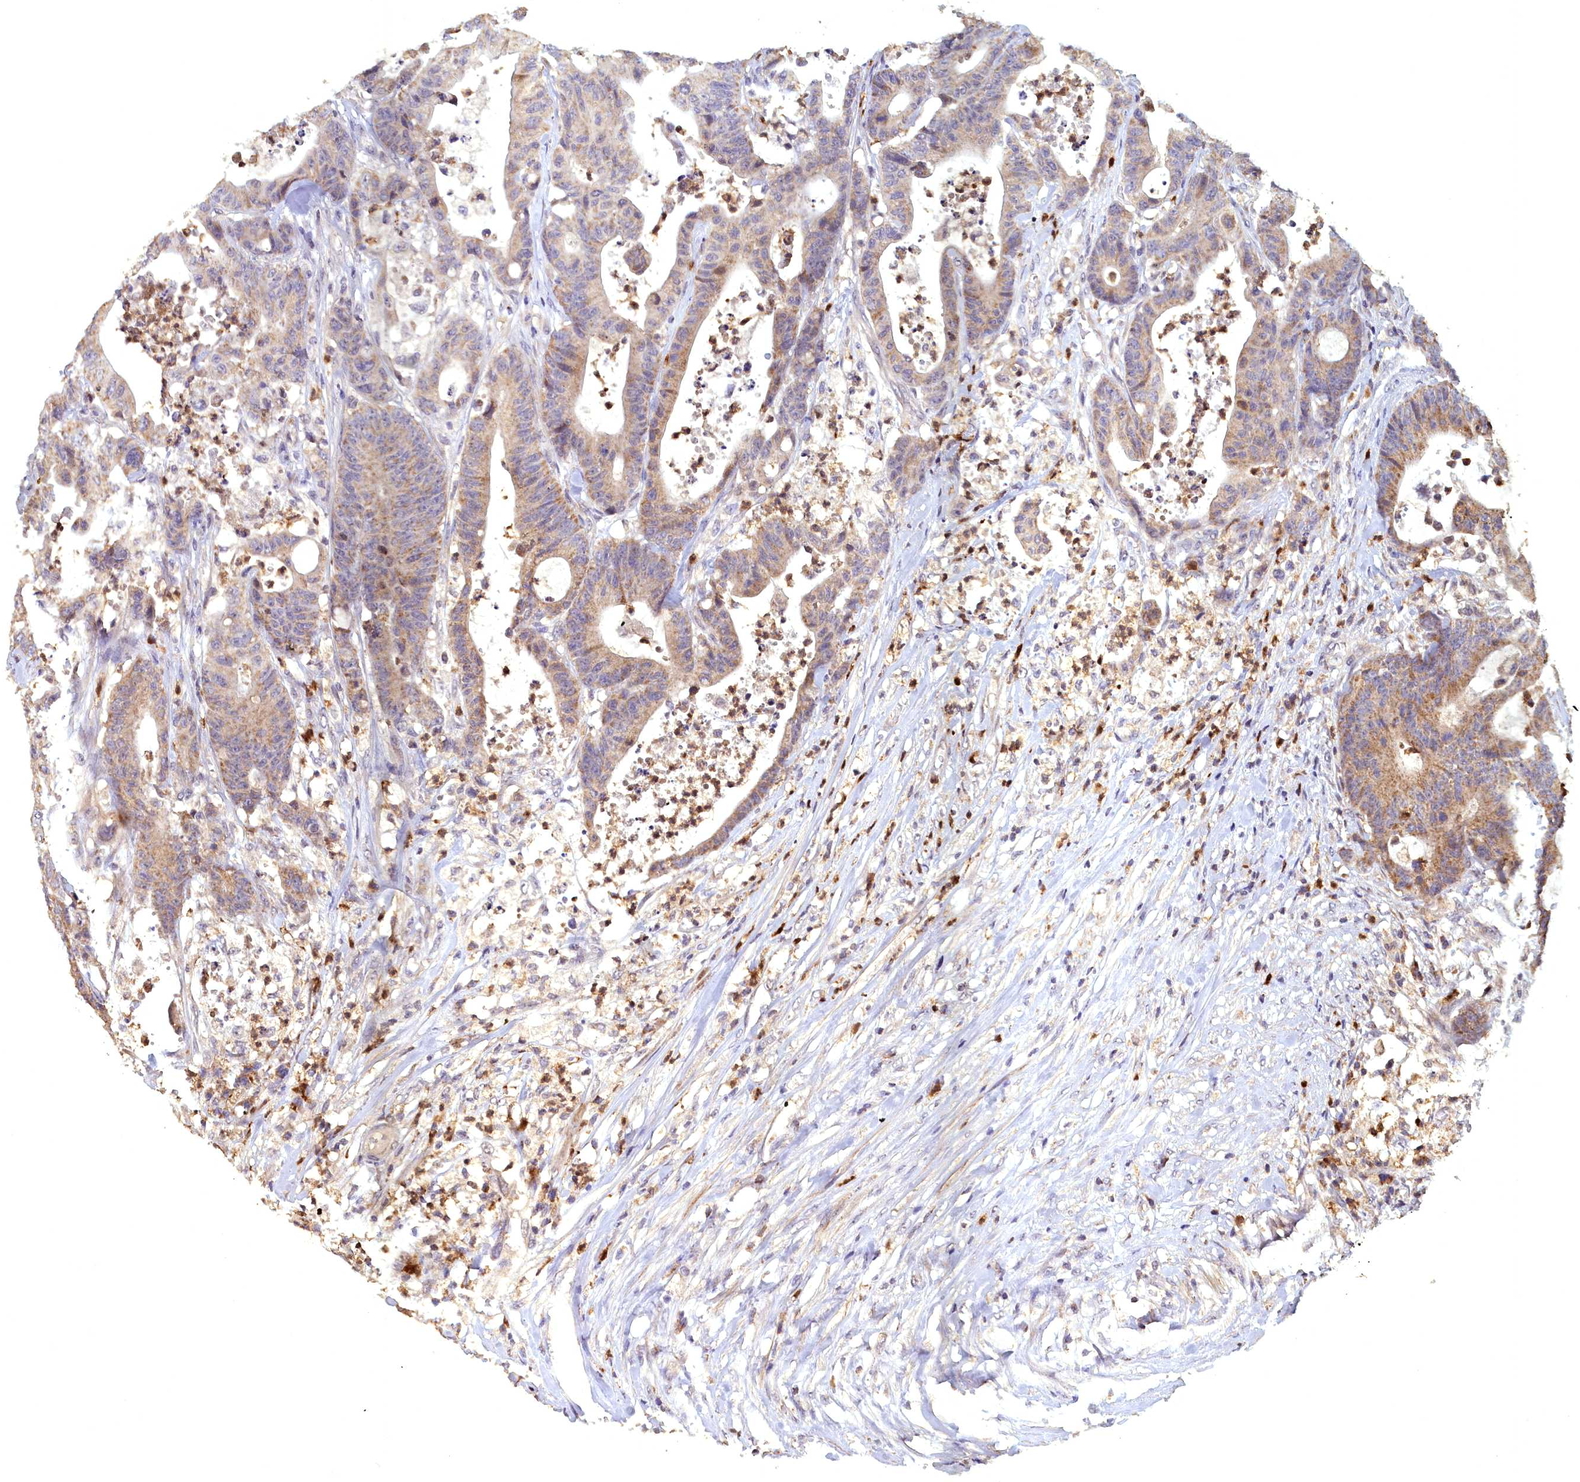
{"staining": {"intensity": "moderate", "quantity": "25%-75%", "location": "cytoplasmic/membranous"}, "tissue": "colorectal cancer", "cell_type": "Tumor cells", "image_type": "cancer", "snomed": [{"axis": "morphology", "description": "Adenocarcinoma, NOS"}, {"axis": "topography", "description": "Colon"}], "caption": "Moderate cytoplasmic/membranous protein positivity is identified in approximately 25%-75% of tumor cells in colorectal adenocarcinoma.", "gene": "EPB41L4B", "patient": {"sex": "female", "age": 84}}